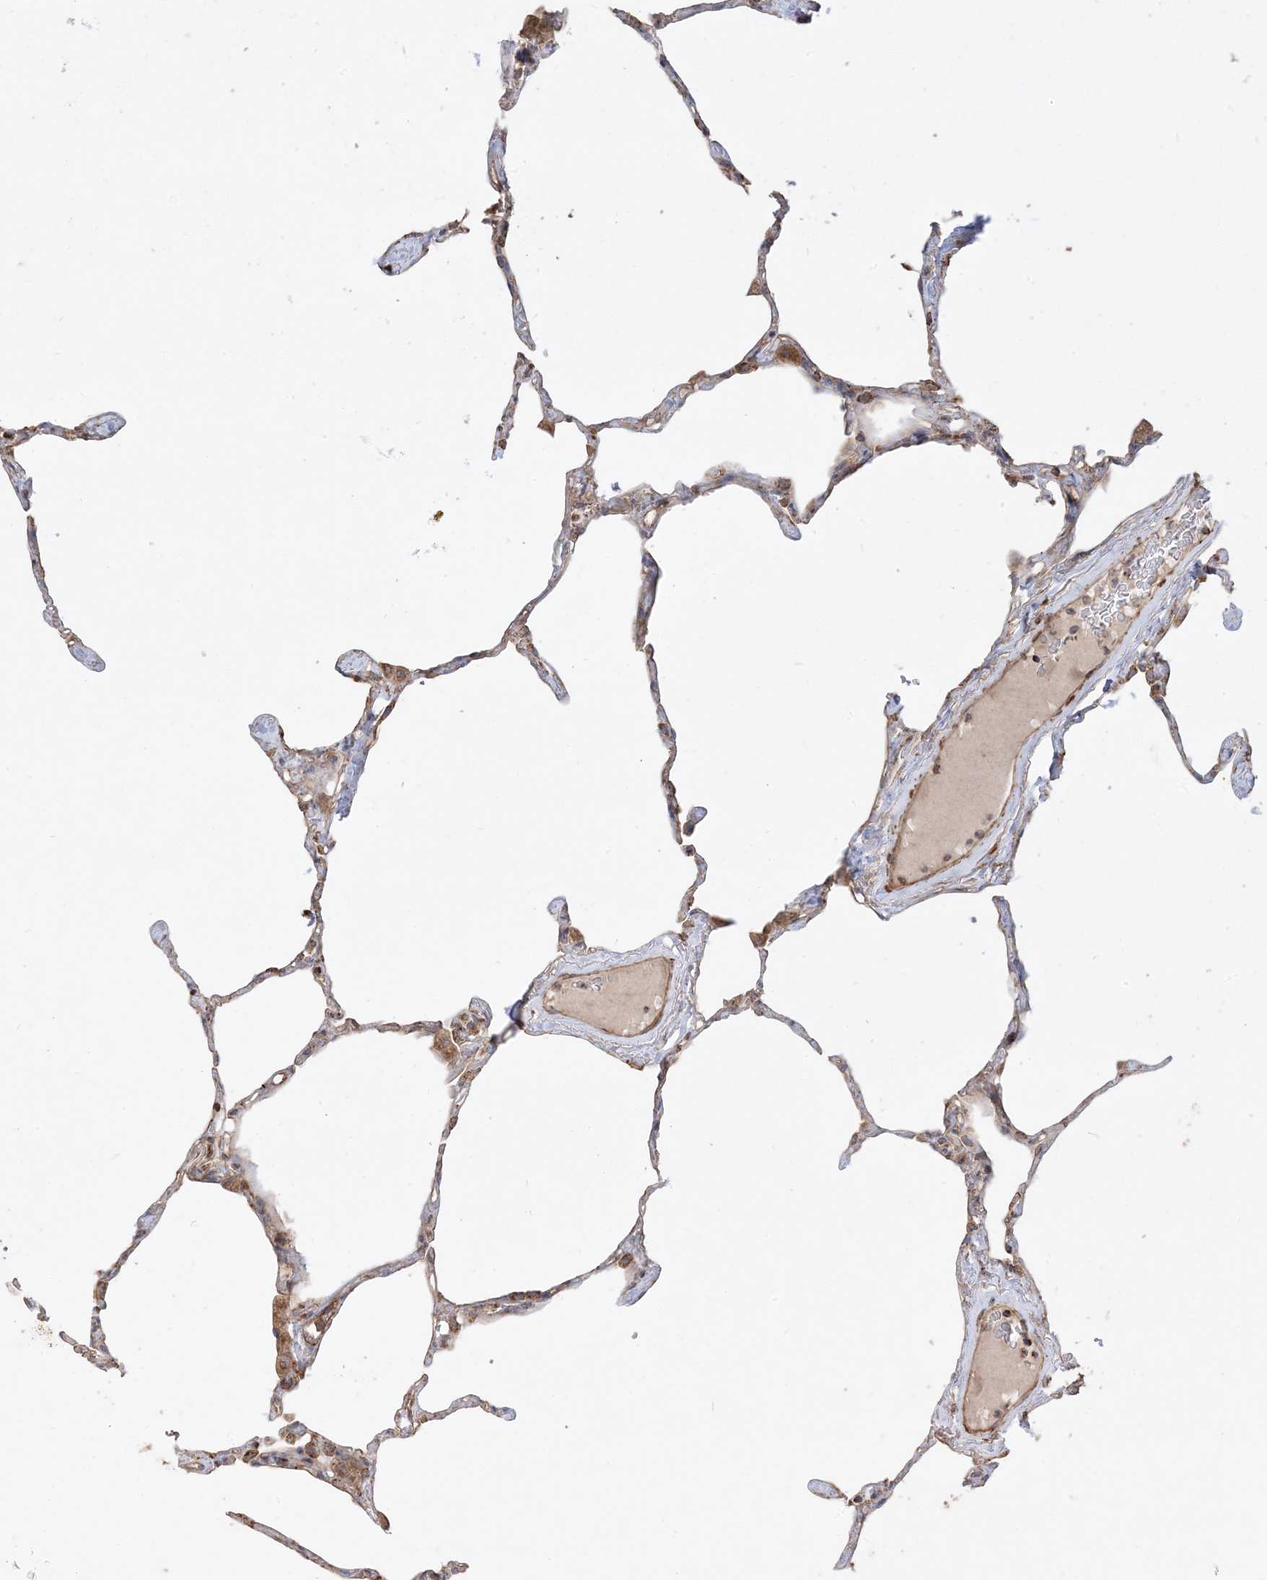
{"staining": {"intensity": "weak", "quantity": "25%-75%", "location": "cytoplasmic/membranous"}, "tissue": "lung", "cell_type": "Alveolar cells", "image_type": "normal", "snomed": [{"axis": "morphology", "description": "Normal tissue, NOS"}, {"axis": "topography", "description": "Lung"}], "caption": "Weak cytoplasmic/membranous protein expression is seen in about 25%-75% of alveolar cells in lung. Nuclei are stained in blue.", "gene": "AARS2", "patient": {"sex": "male", "age": 65}}